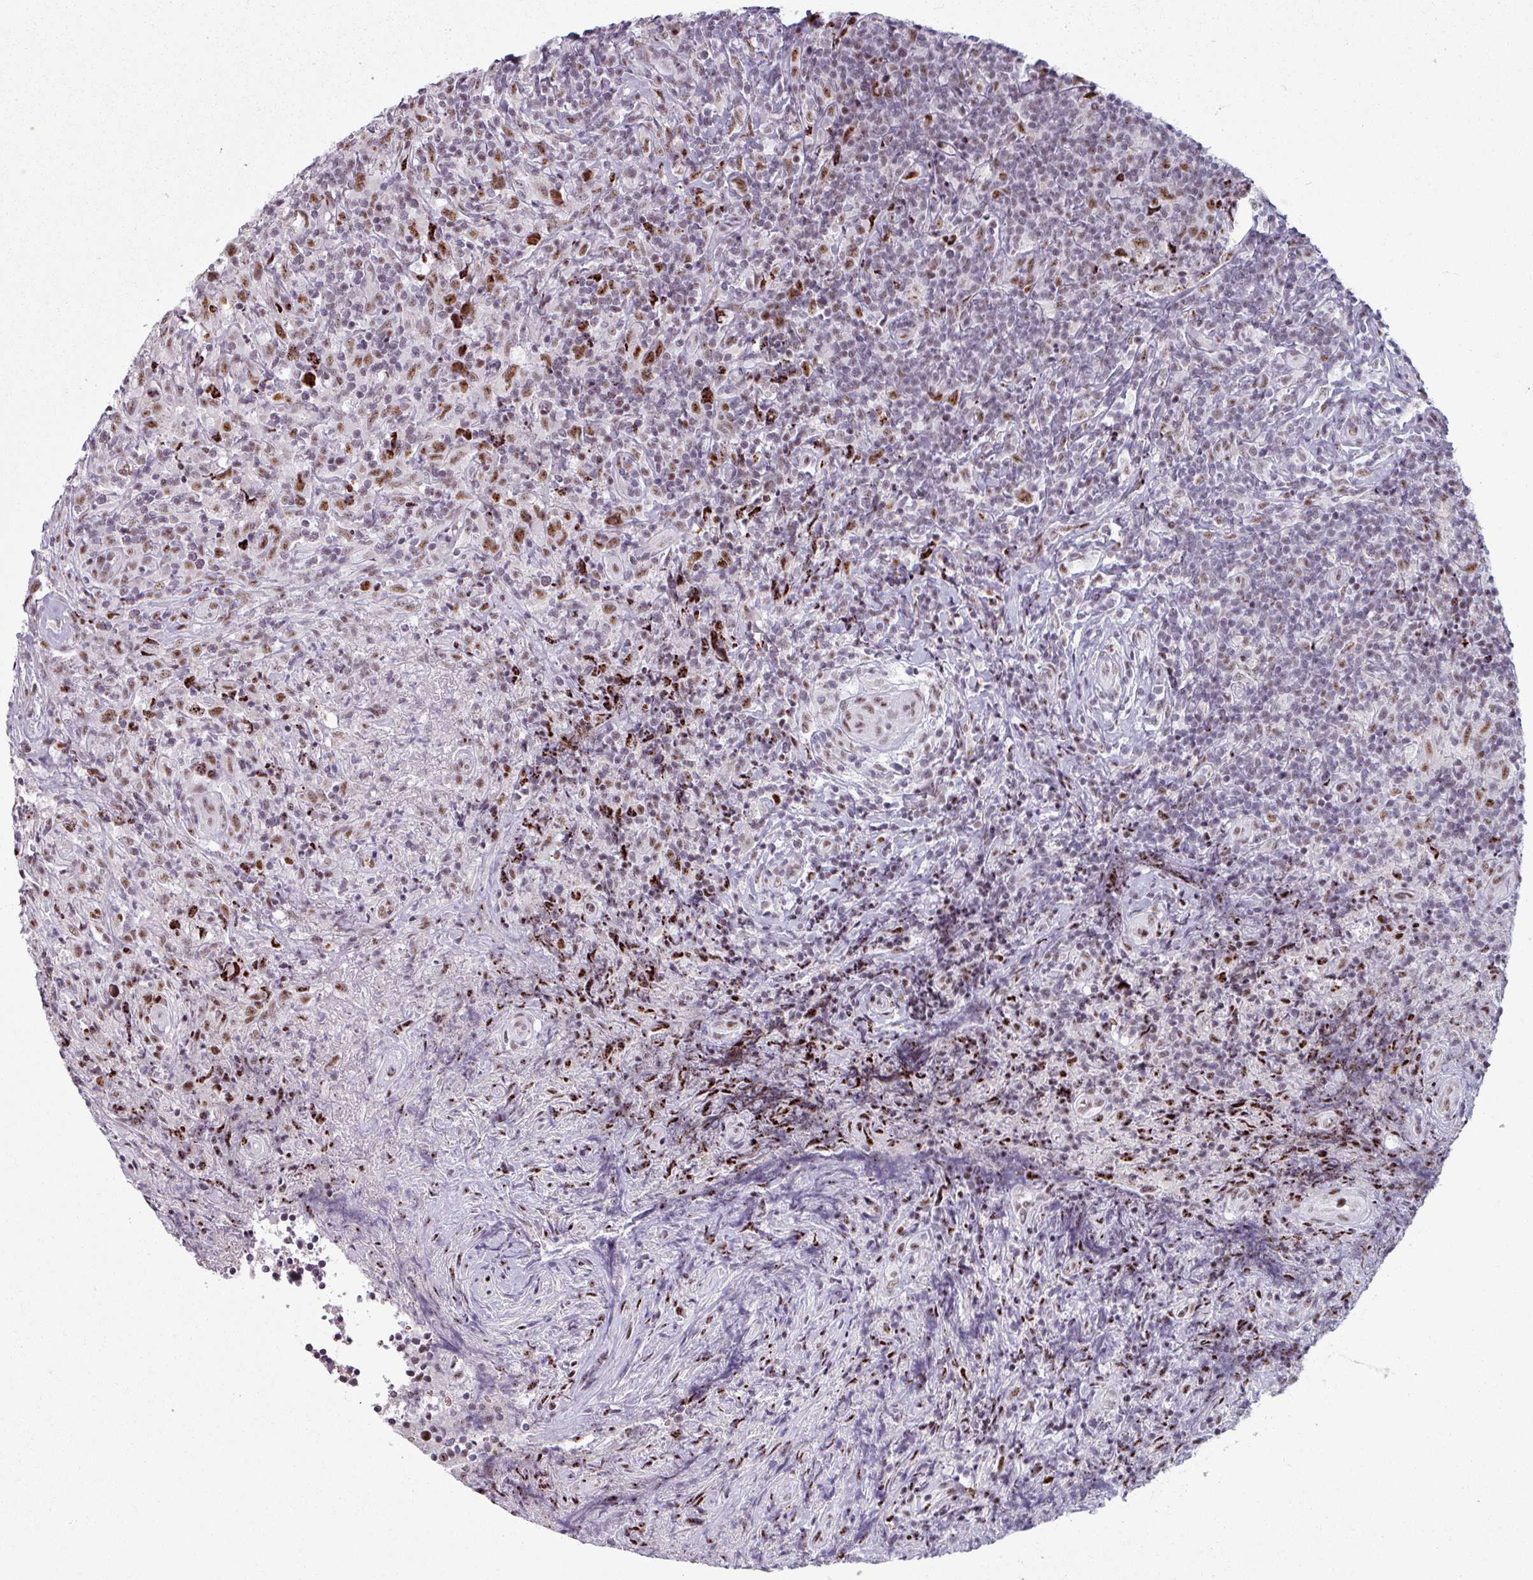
{"staining": {"intensity": "strong", "quantity": ">75%", "location": "nuclear"}, "tissue": "lymphoma", "cell_type": "Tumor cells", "image_type": "cancer", "snomed": [{"axis": "morphology", "description": "Hodgkin's disease, NOS"}, {"axis": "topography", "description": "Lymph node"}], "caption": "Lymphoma was stained to show a protein in brown. There is high levels of strong nuclear staining in approximately >75% of tumor cells. (IHC, brightfield microscopy, high magnification).", "gene": "NCOR1", "patient": {"sex": "female", "age": 18}}